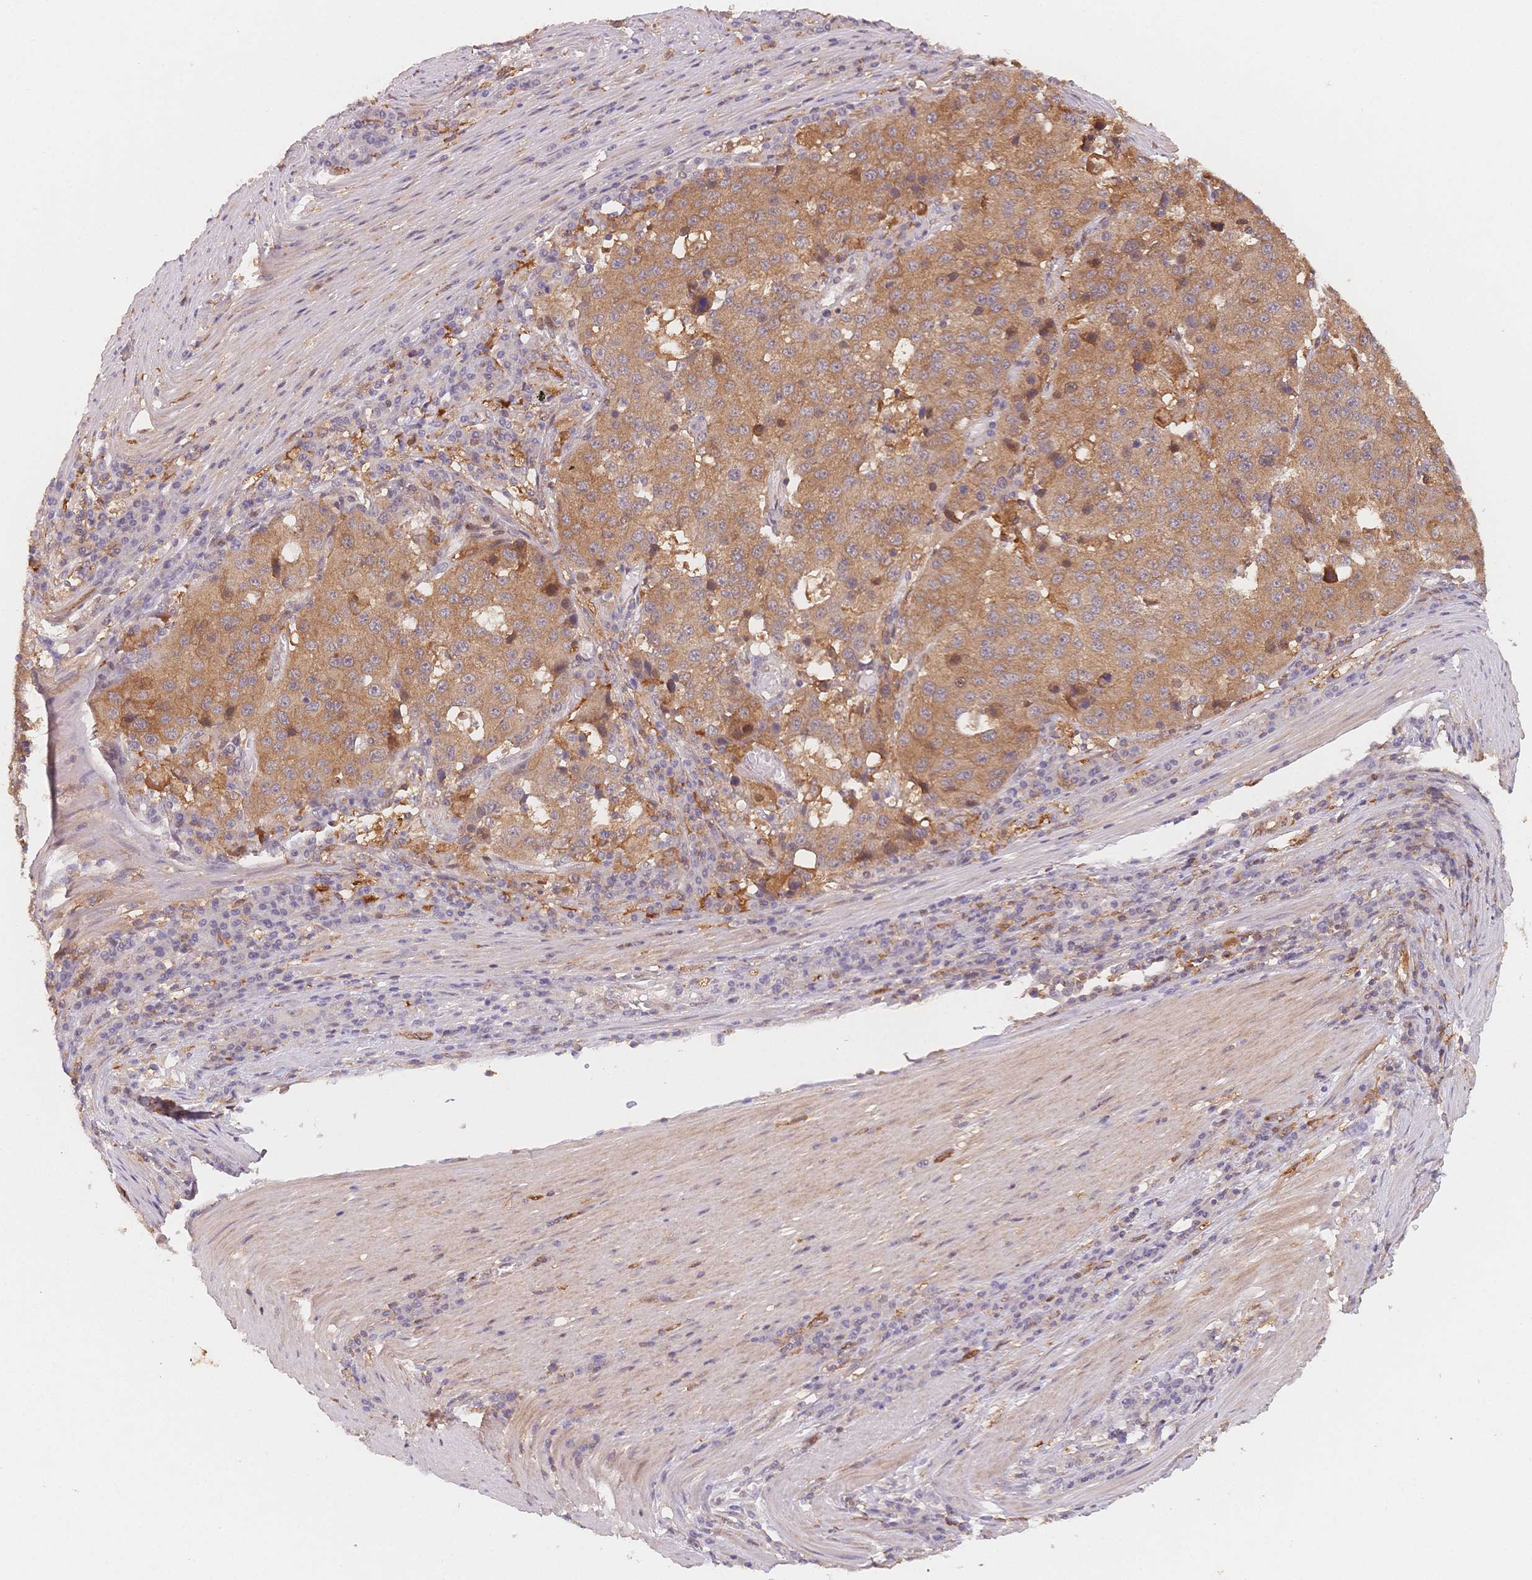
{"staining": {"intensity": "moderate", "quantity": "25%-75%", "location": "cytoplasmic/membranous"}, "tissue": "stomach cancer", "cell_type": "Tumor cells", "image_type": "cancer", "snomed": [{"axis": "morphology", "description": "Adenocarcinoma, NOS"}, {"axis": "topography", "description": "Stomach"}], "caption": "Stomach adenocarcinoma stained with a protein marker displays moderate staining in tumor cells.", "gene": "C12orf75", "patient": {"sex": "male", "age": 71}}